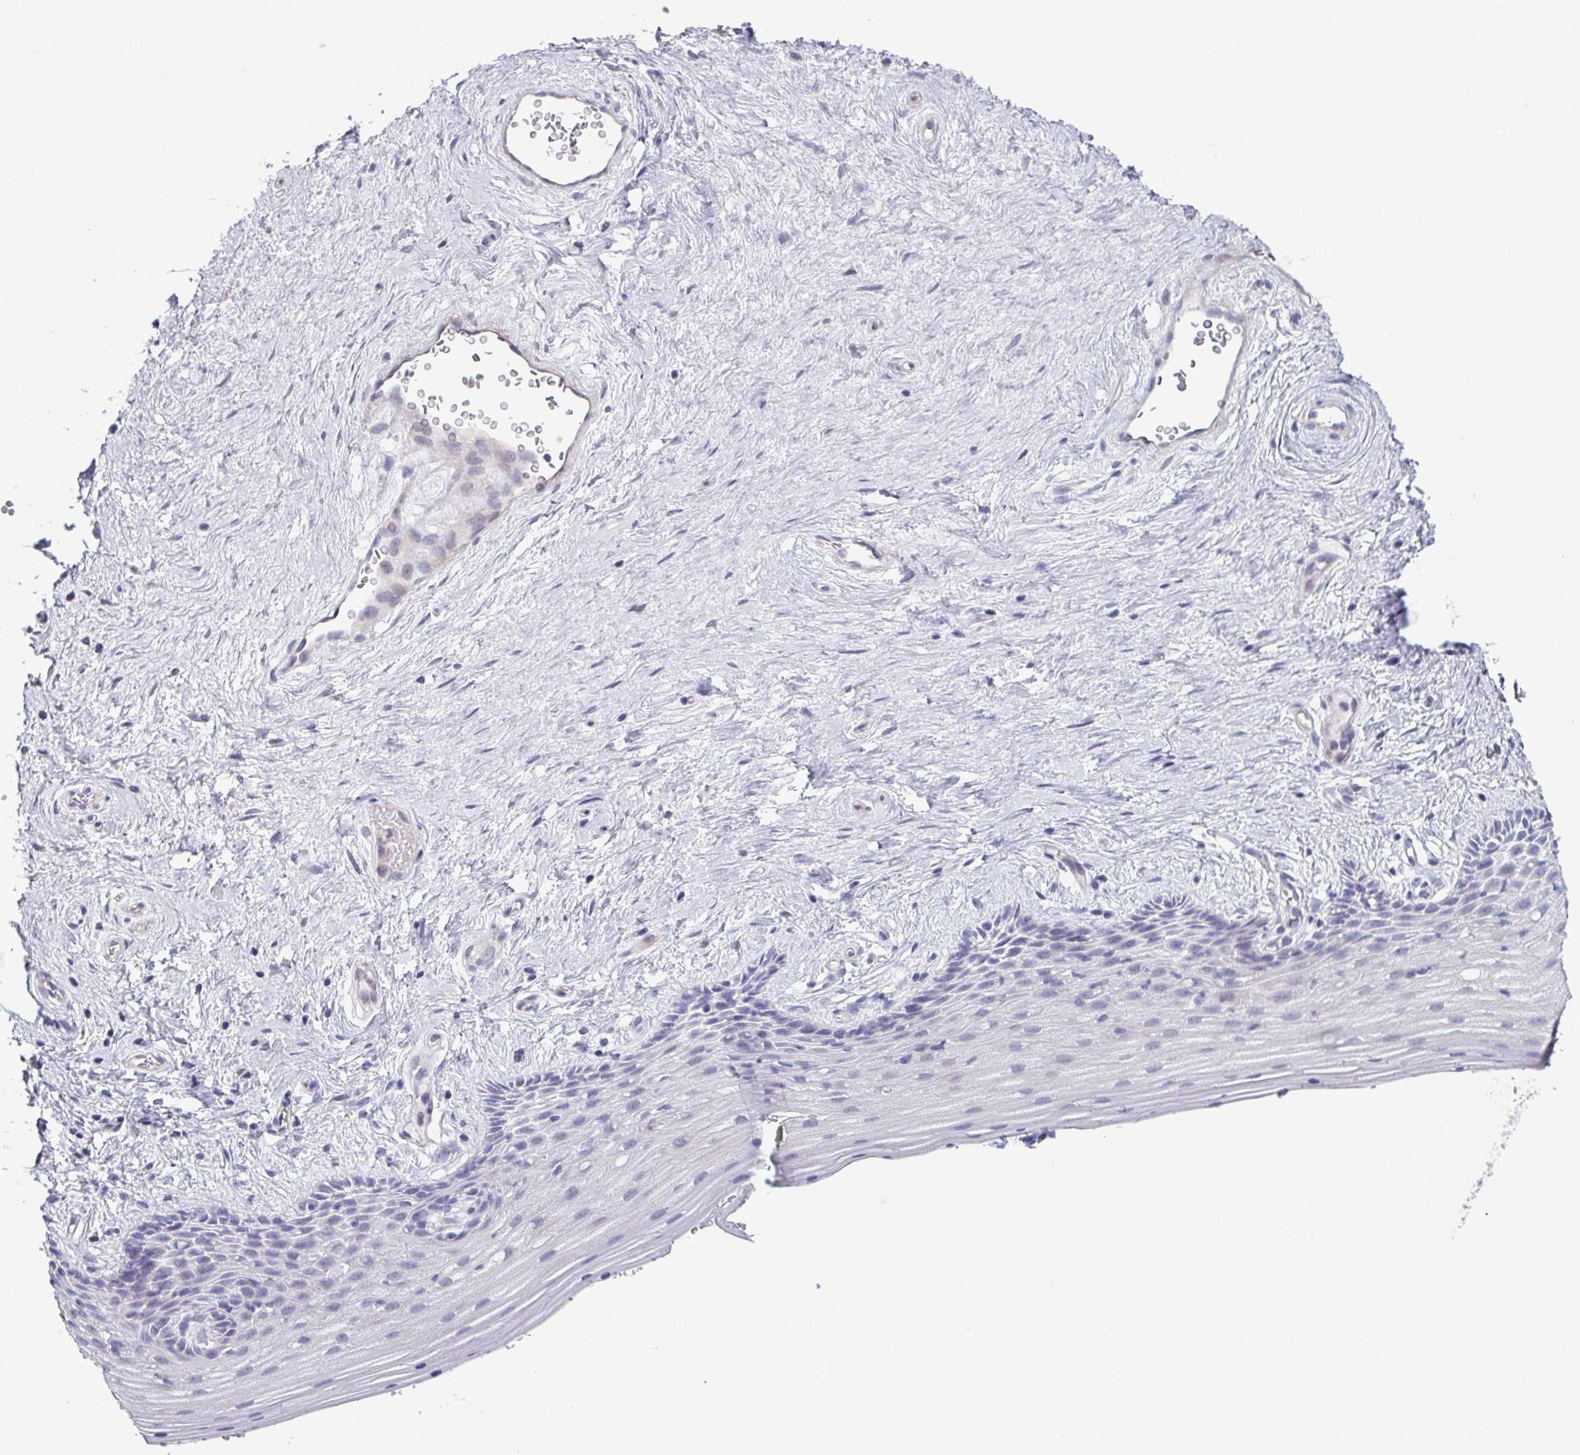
{"staining": {"intensity": "negative", "quantity": "none", "location": "none"}, "tissue": "vagina", "cell_type": "Squamous epithelial cells", "image_type": "normal", "snomed": [{"axis": "morphology", "description": "Normal tissue, NOS"}, {"axis": "topography", "description": "Vagina"}], "caption": "The immunohistochemistry (IHC) histopathology image has no significant expression in squamous epithelial cells of vagina. (Immunohistochemistry (ihc), brightfield microscopy, high magnification).", "gene": "GLDC", "patient": {"sex": "female", "age": 45}}